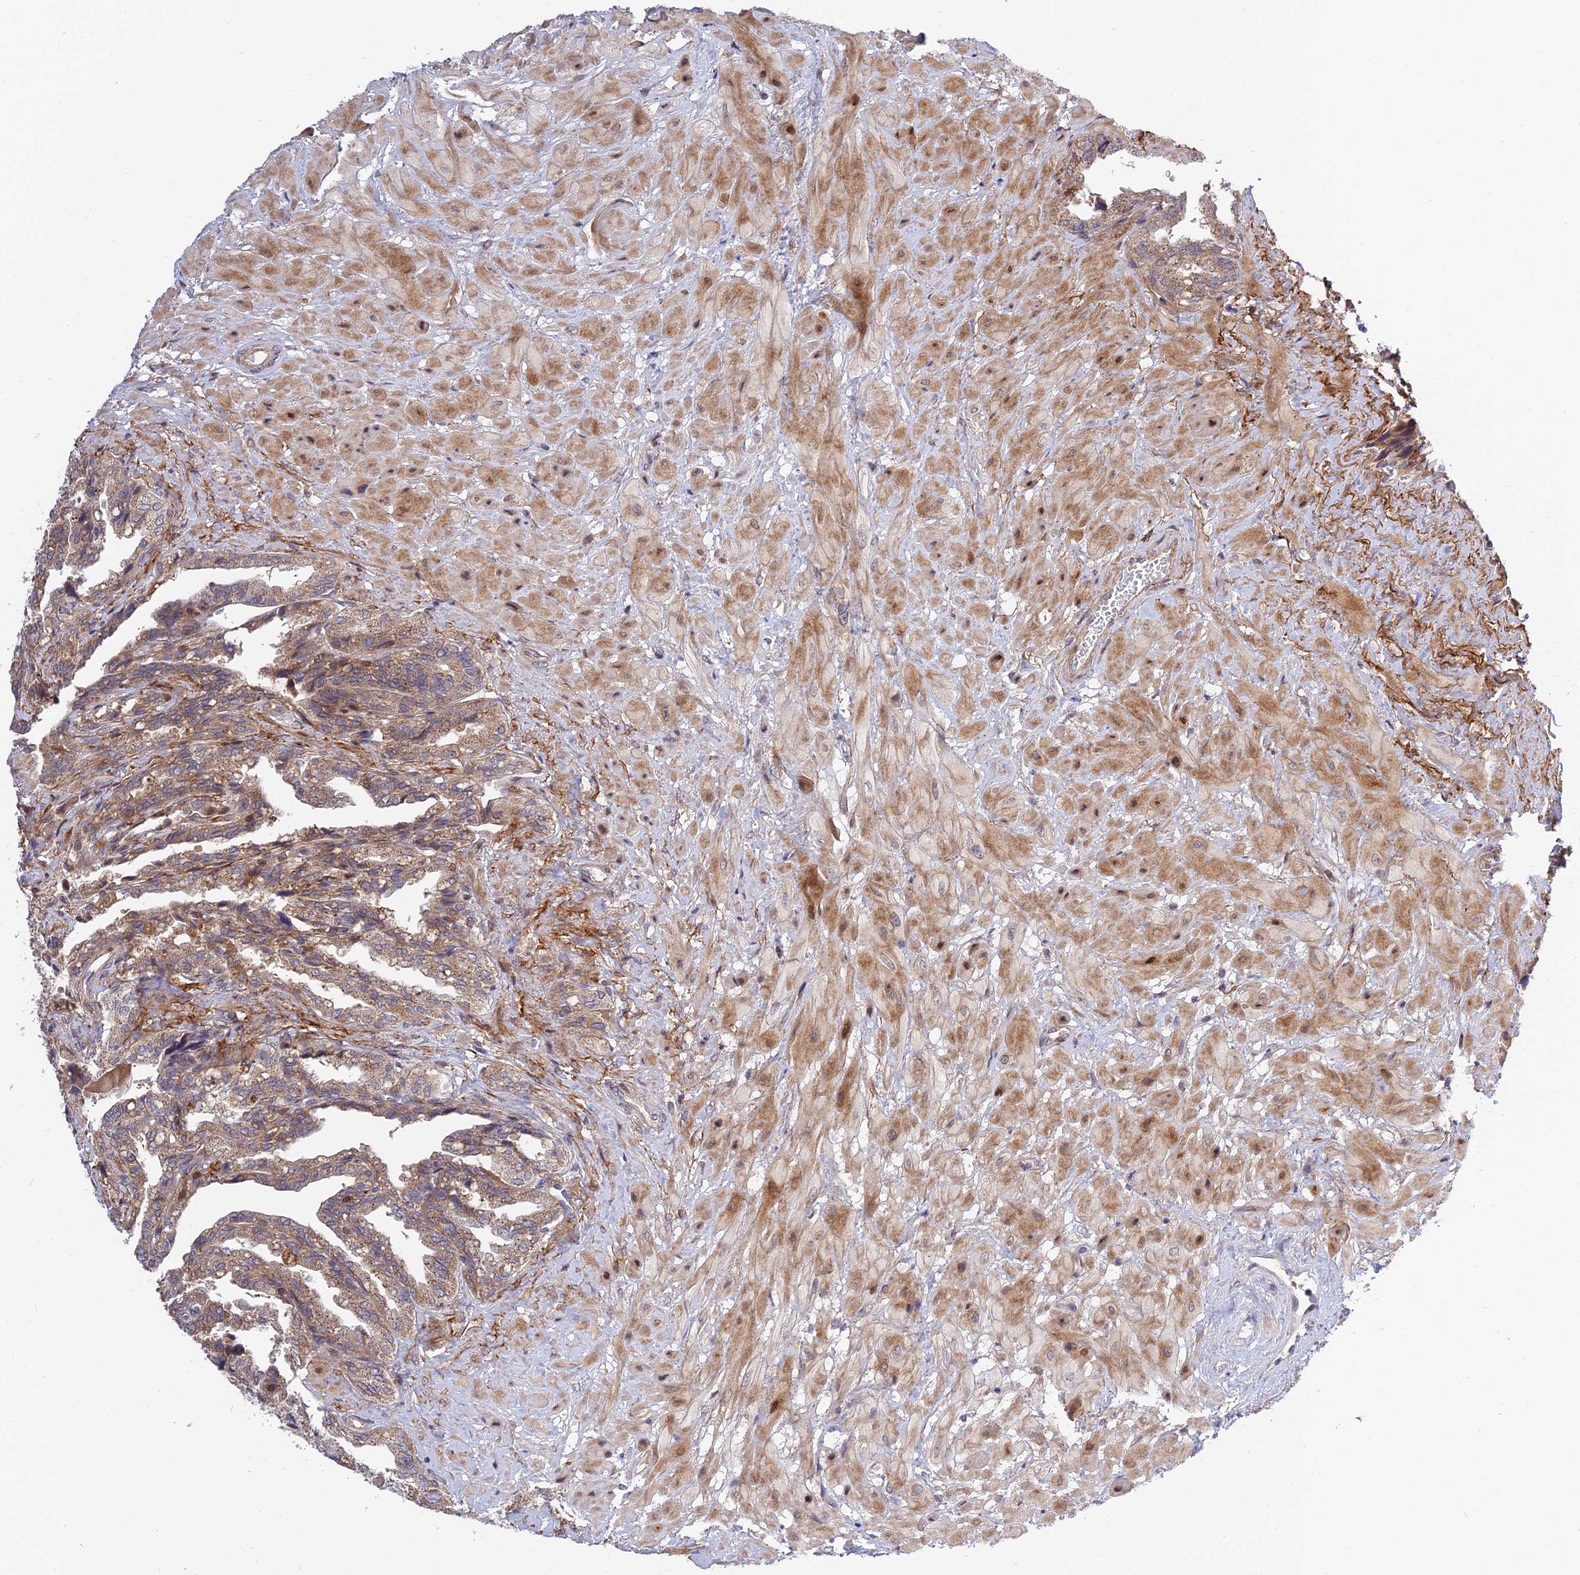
{"staining": {"intensity": "moderate", "quantity": ">75%", "location": "cytoplasmic/membranous"}, "tissue": "seminal vesicle", "cell_type": "Glandular cells", "image_type": "normal", "snomed": [{"axis": "morphology", "description": "Normal tissue, NOS"}, {"axis": "topography", "description": "Seminal veicle"}, {"axis": "topography", "description": "Peripheral nerve tissue"}], "caption": "A high-resolution micrograph shows immunohistochemistry (IHC) staining of normal seminal vesicle, which reveals moderate cytoplasmic/membranous positivity in about >75% of glandular cells.", "gene": "PLEKHG2", "patient": {"sex": "male", "age": 60}}